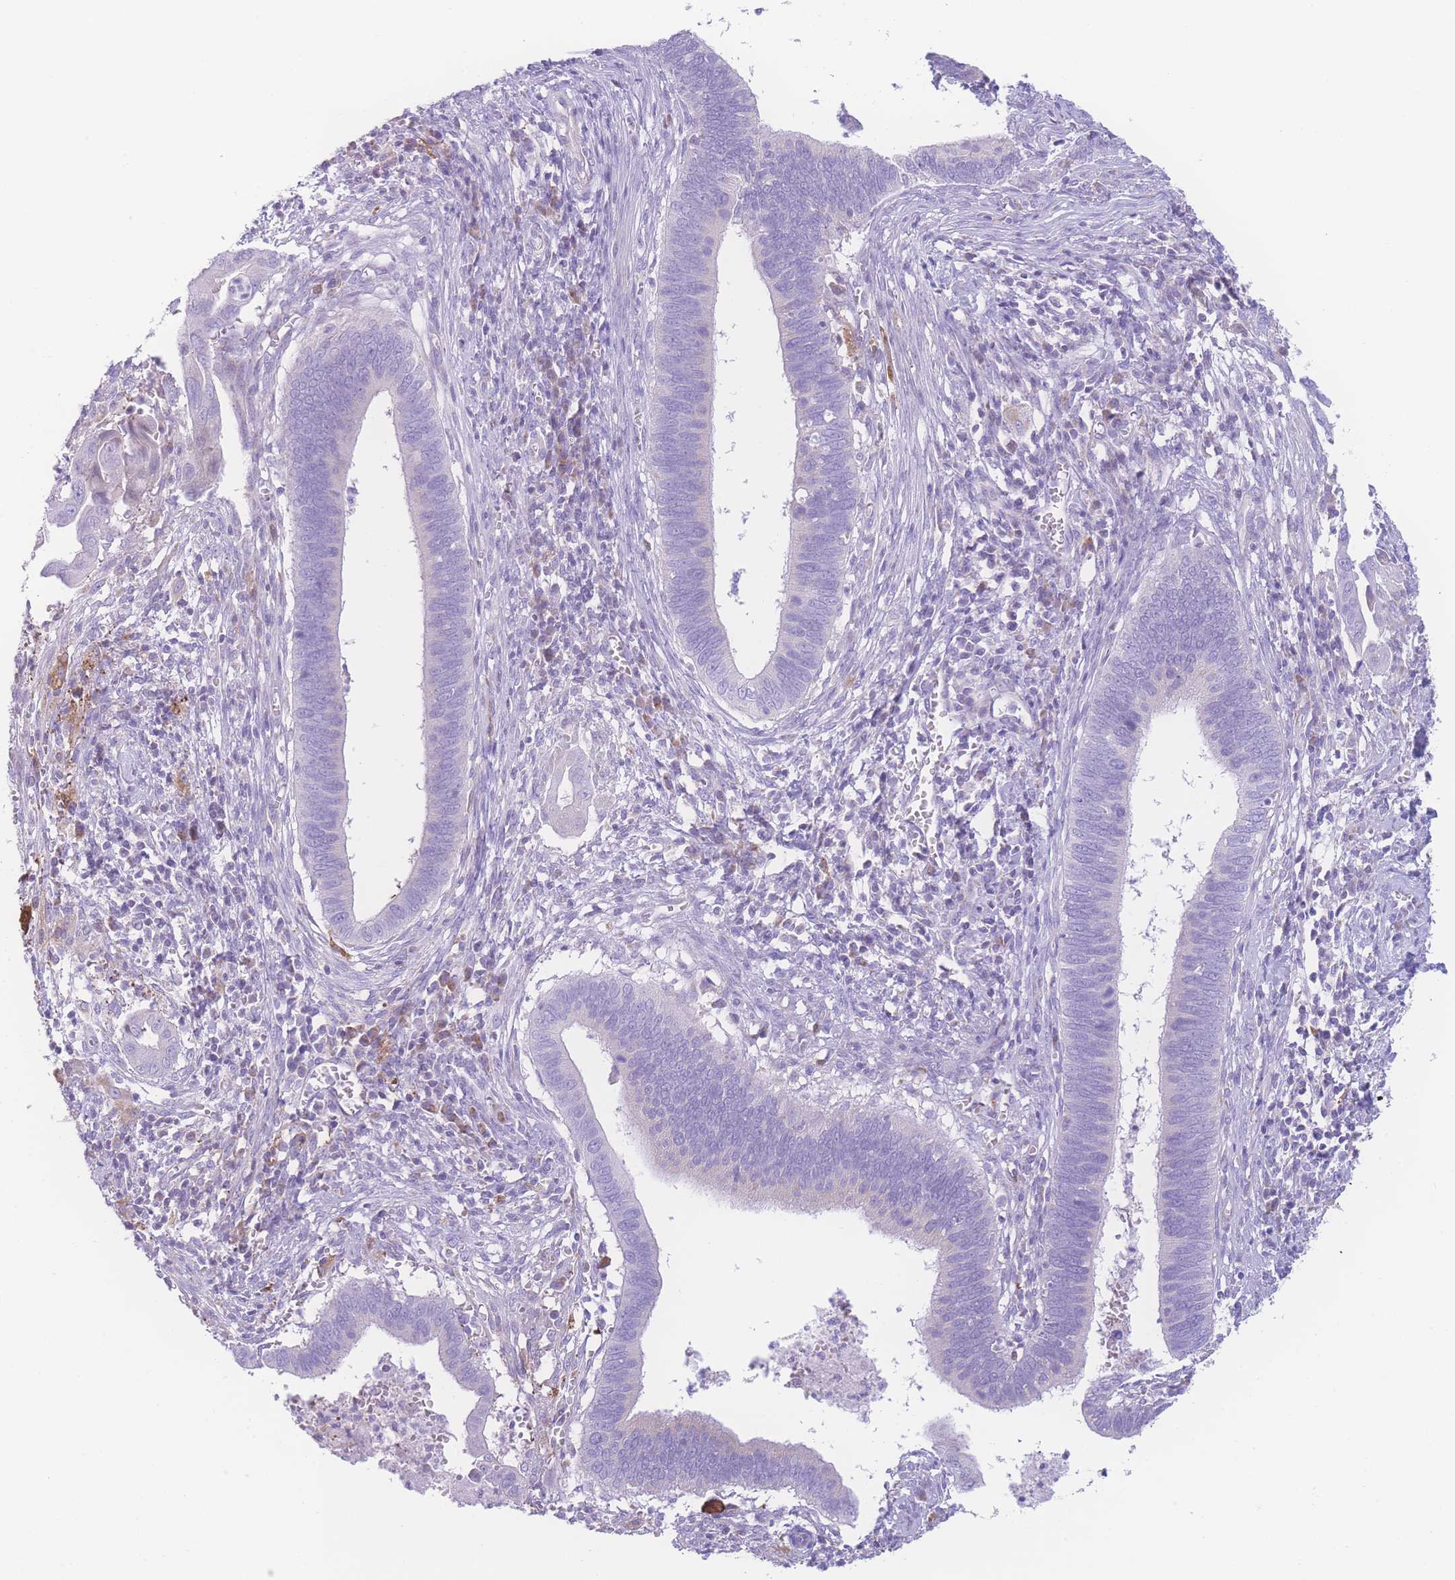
{"staining": {"intensity": "moderate", "quantity": "<25%", "location": "cytoplasmic/membranous"}, "tissue": "cervical cancer", "cell_type": "Tumor cells", "image_type": "cancer", "snomed": [{"axis": "morphology", "description": "Adenocarcinoma, NOS"}, {"axis": "topography", "description": "Cervix"}], "caption": "Protein staining reveals moderate cytoplasmic/membranous positivity in about <25% of tumor cells in cervical cancer.", "gene": "NBEAL1", "patient": {"sex": "female", "age": 42}}